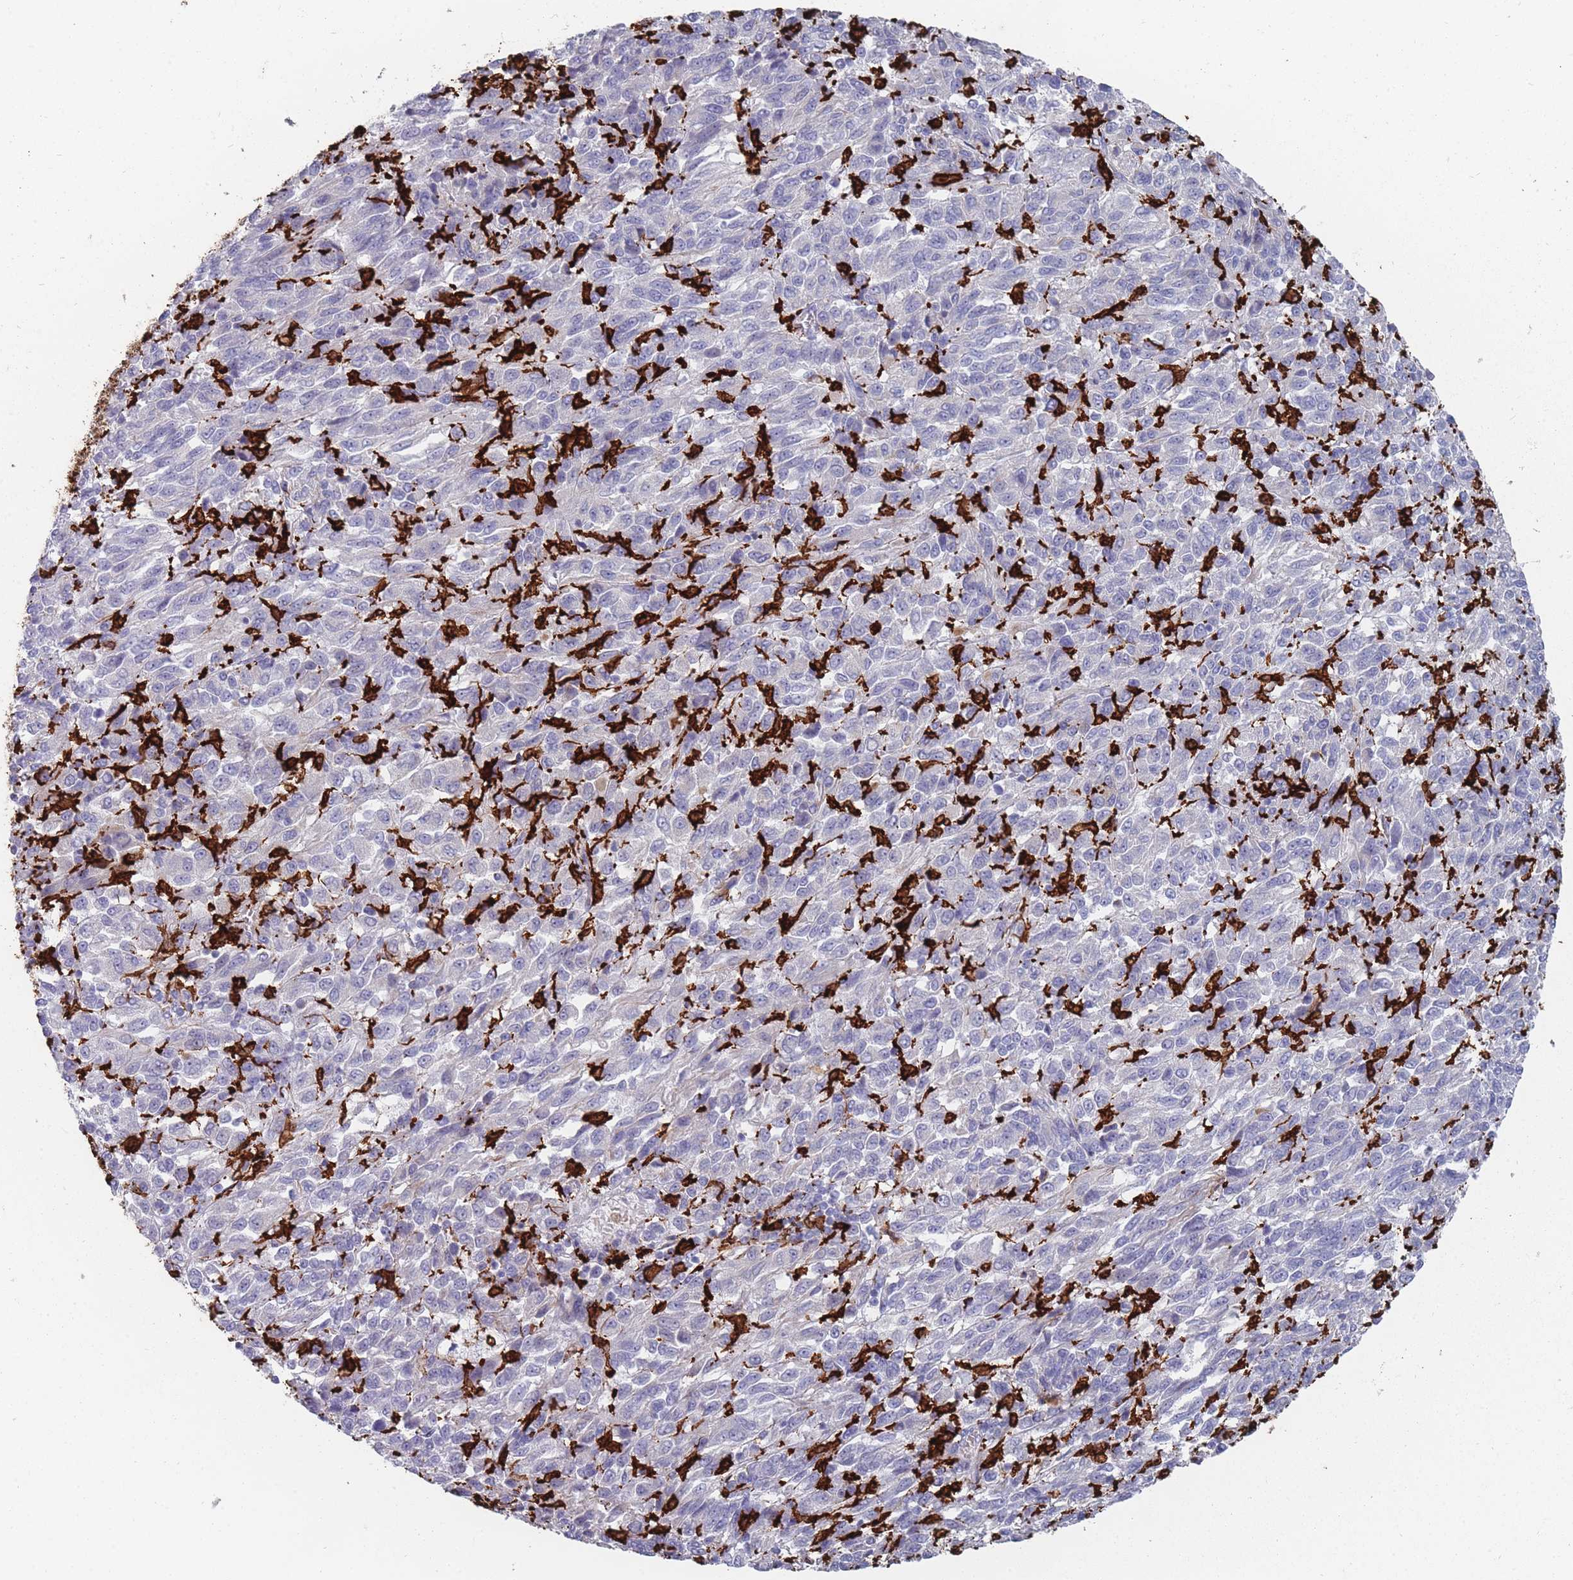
{"staining": {"intensity": "negative", "quantity": "none", "location": "none"}, "tissue": "melanoma", "cell_type": "Tumor cells", "image_type": "cancer", "snomed": [{"axis": "morphology", "description": "Malignant melanoma, Metastatic site"}, {"axis": "topography", "description": "Lung"}], "caption": "Immunohistochemistry image of neoplastic tissue: human melanoma stained with DAB (3,3'-diaminobenzidine) demonstrates no significant protein expression in tumor cells. (DAB (3,3'-diaminobenzidine) IHC, high magnification).", "gene": "AIF1", "patient": {"sex": "male", "age": 64}}